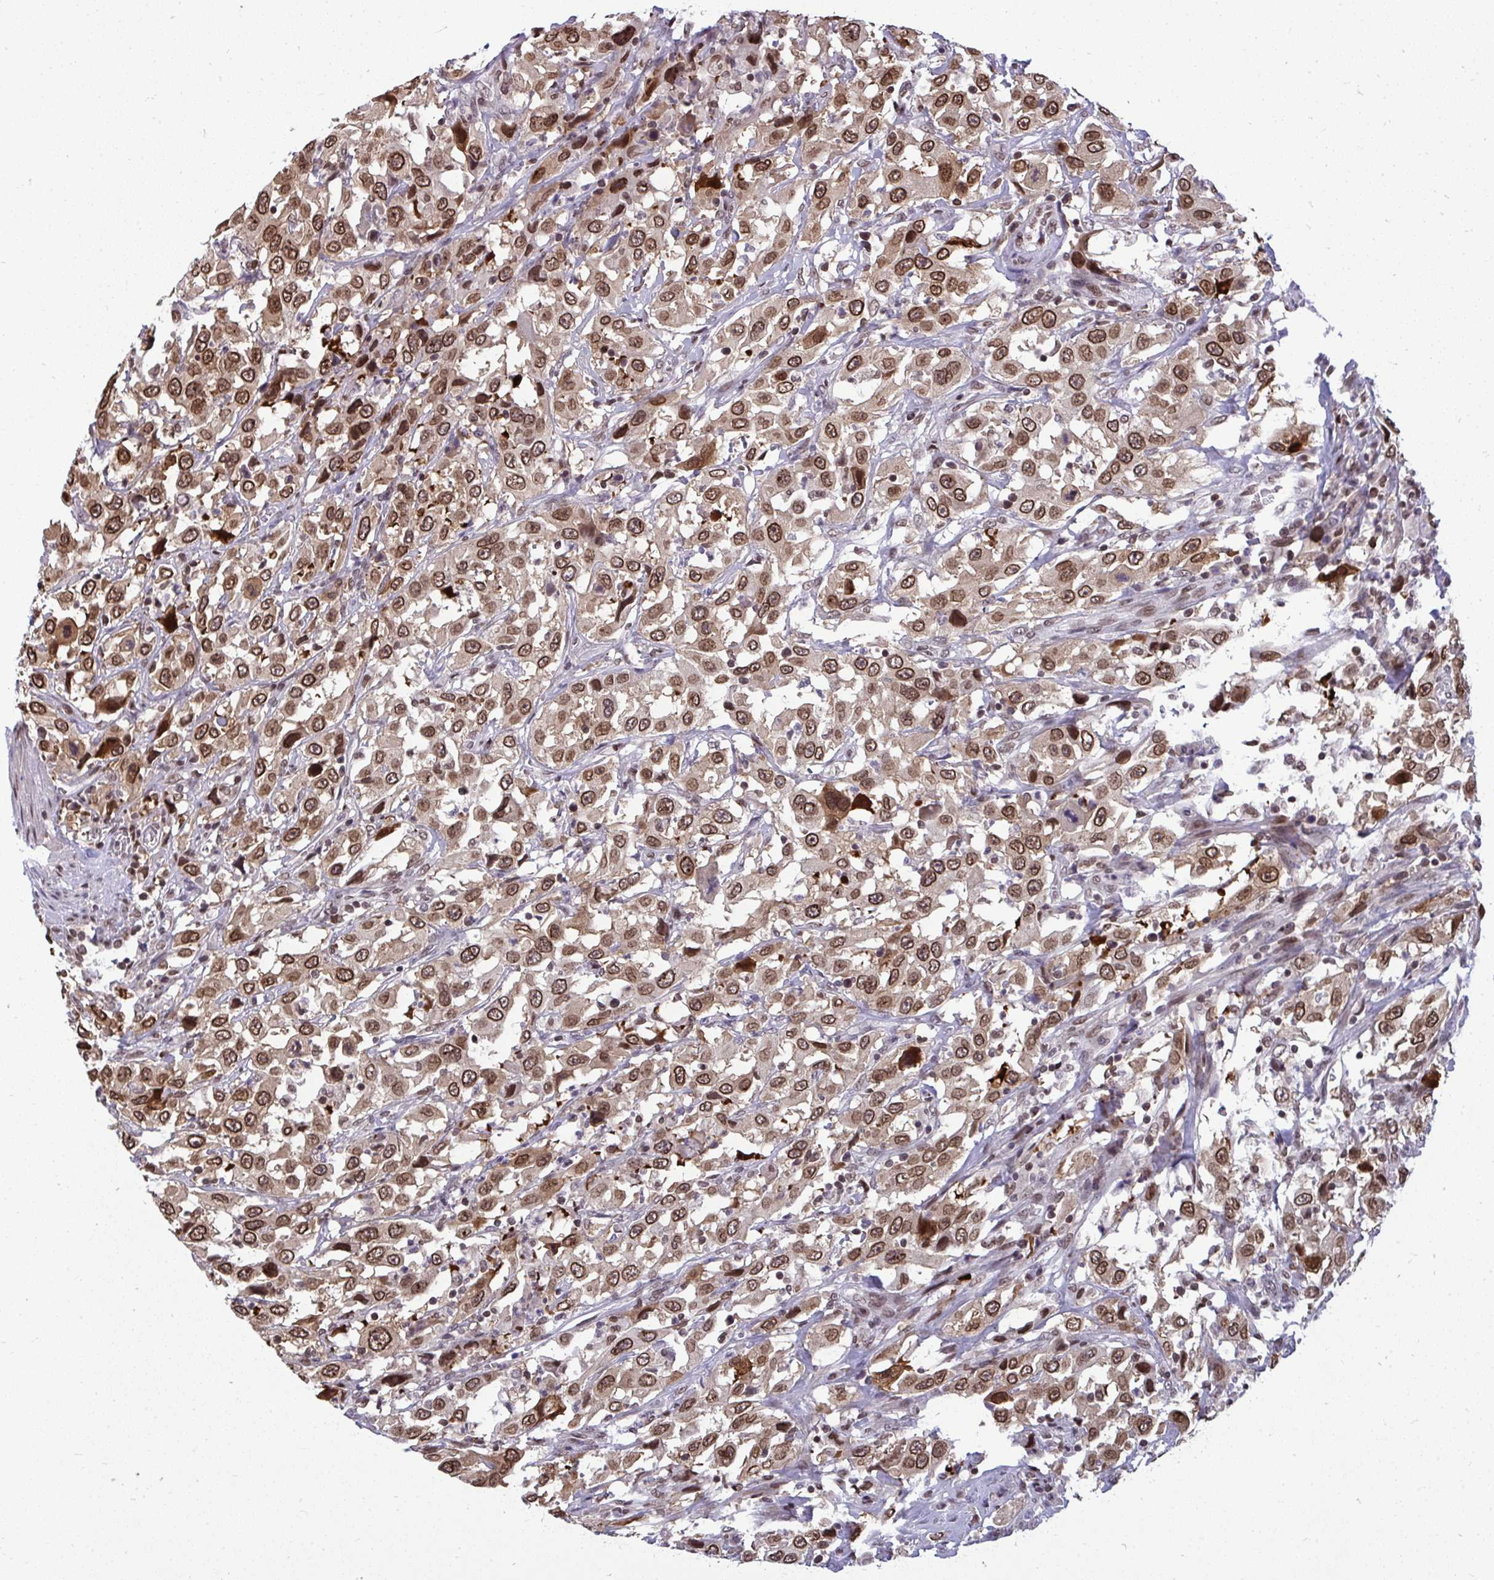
{"staining": {"intensity": "moderate", "quantity": ">75%", "location": "cytoplasmic/membranous,nuclear"}, "tissue": "urothelial cancer", "cell_type": "Tumor cells", "image_type": "cancer", "snomed": [{"axis": "morphology", "description": "Urothelial carcinoma, High grade"}, {"axis": "topography", "description": "Urinary bladder"}], "caption": "Urothelial carcinoma (high-grade) was stained to show a protein in brown. There is medium levels of moderate cytoplasmic/membranous and nuclear positivity in about >75% of tumor cells. The protein of interest is shown in brown color, while the nuclei are stained blue.", "gene": "JPT1", "patient": {"sex": "male", "age": 61}}